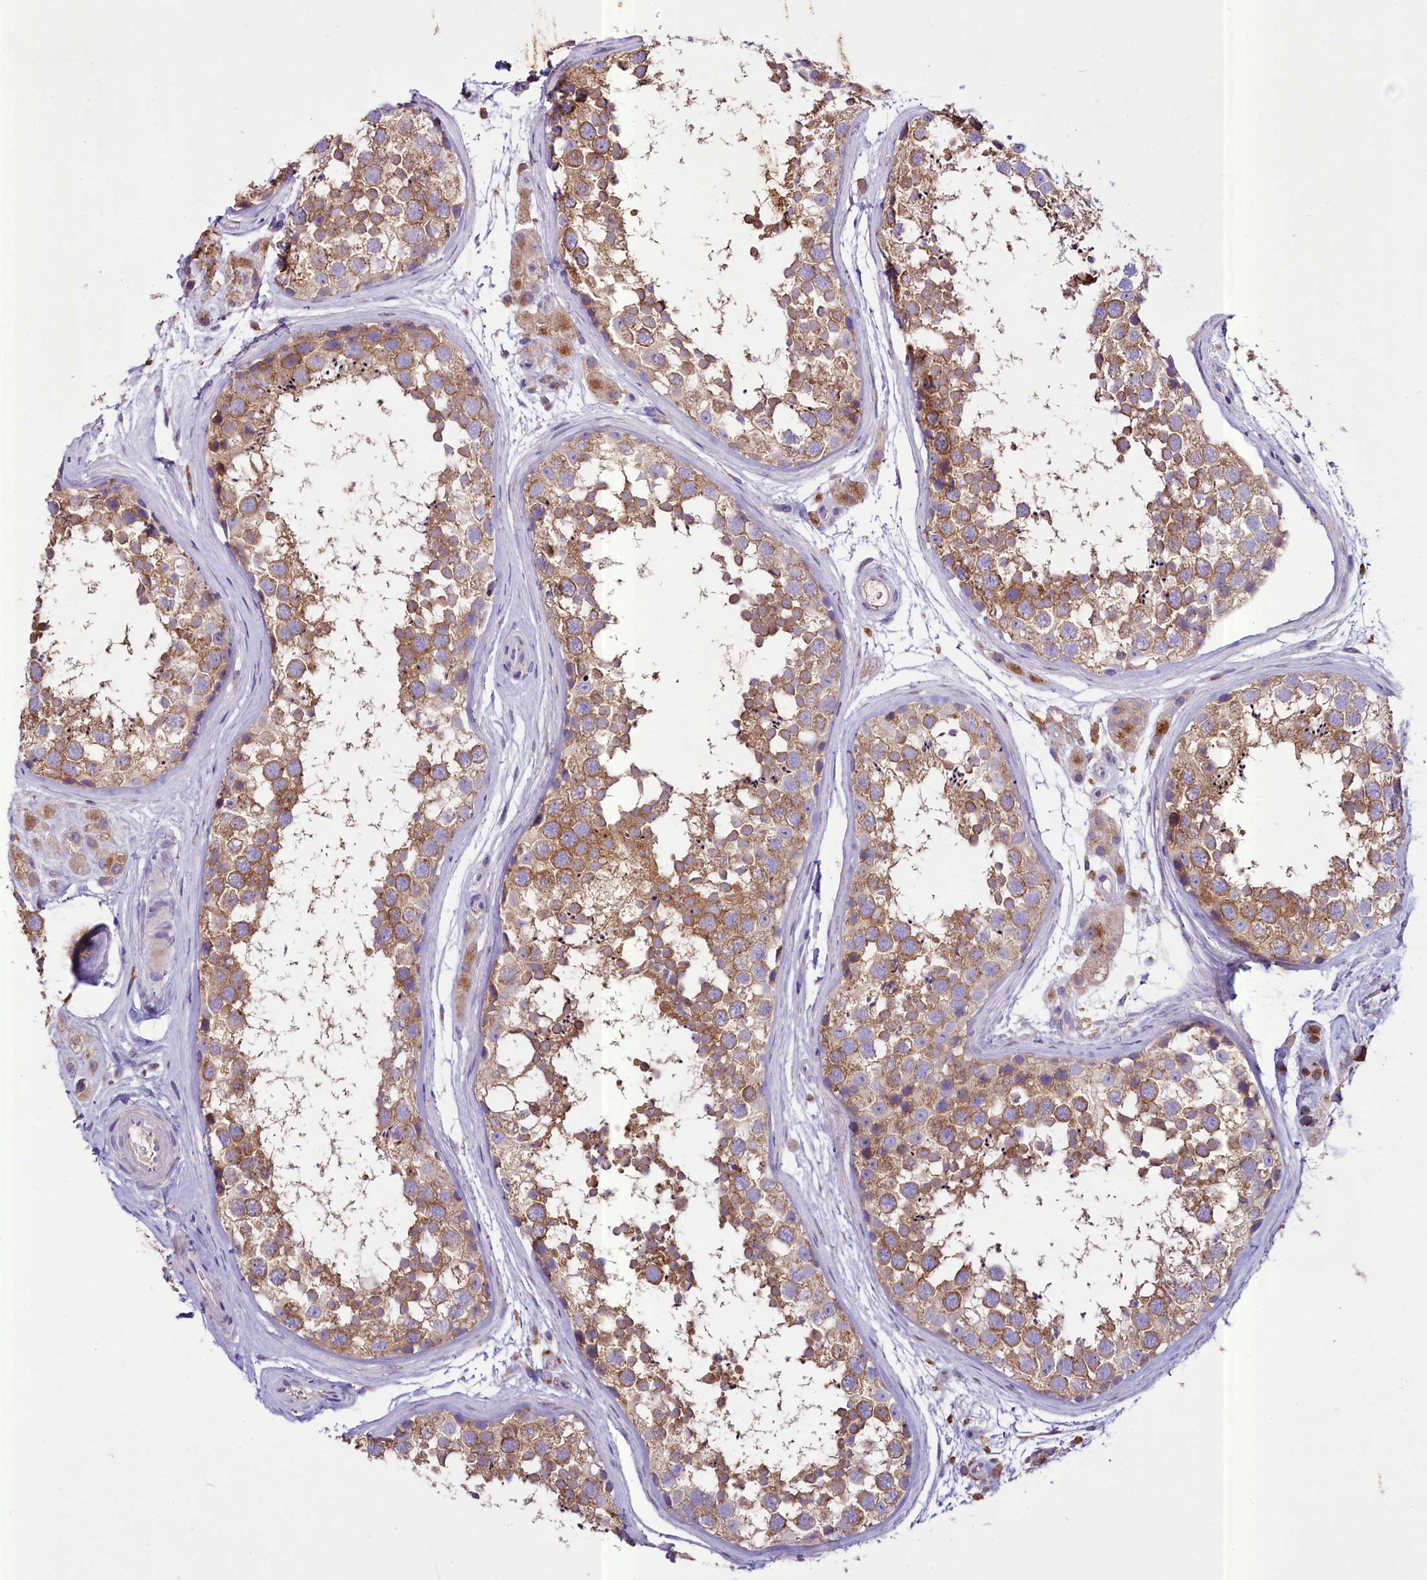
{"staining": {"intensity": "moderate", "quantity": ">75%", "location": "cytoplasmic/membranous"}, "tissue": "testis", "cell_type": "Cells in seminiferous ducts", "image_type": "normal", "snomed": [{"axis": "morphology", "description": "Normal tissue, NOS"}, {"axis": "topography", "description": "Testis"}], "caption": "Immunohistochemistry (DAB) staining of unremarkable testis displays moderate cytoplasmic/membranous protein positivity in approximately >75% of cells in seminiferous ducts.", "gene": "PEMT", "patient": {"sex": "male", "age": 56}}